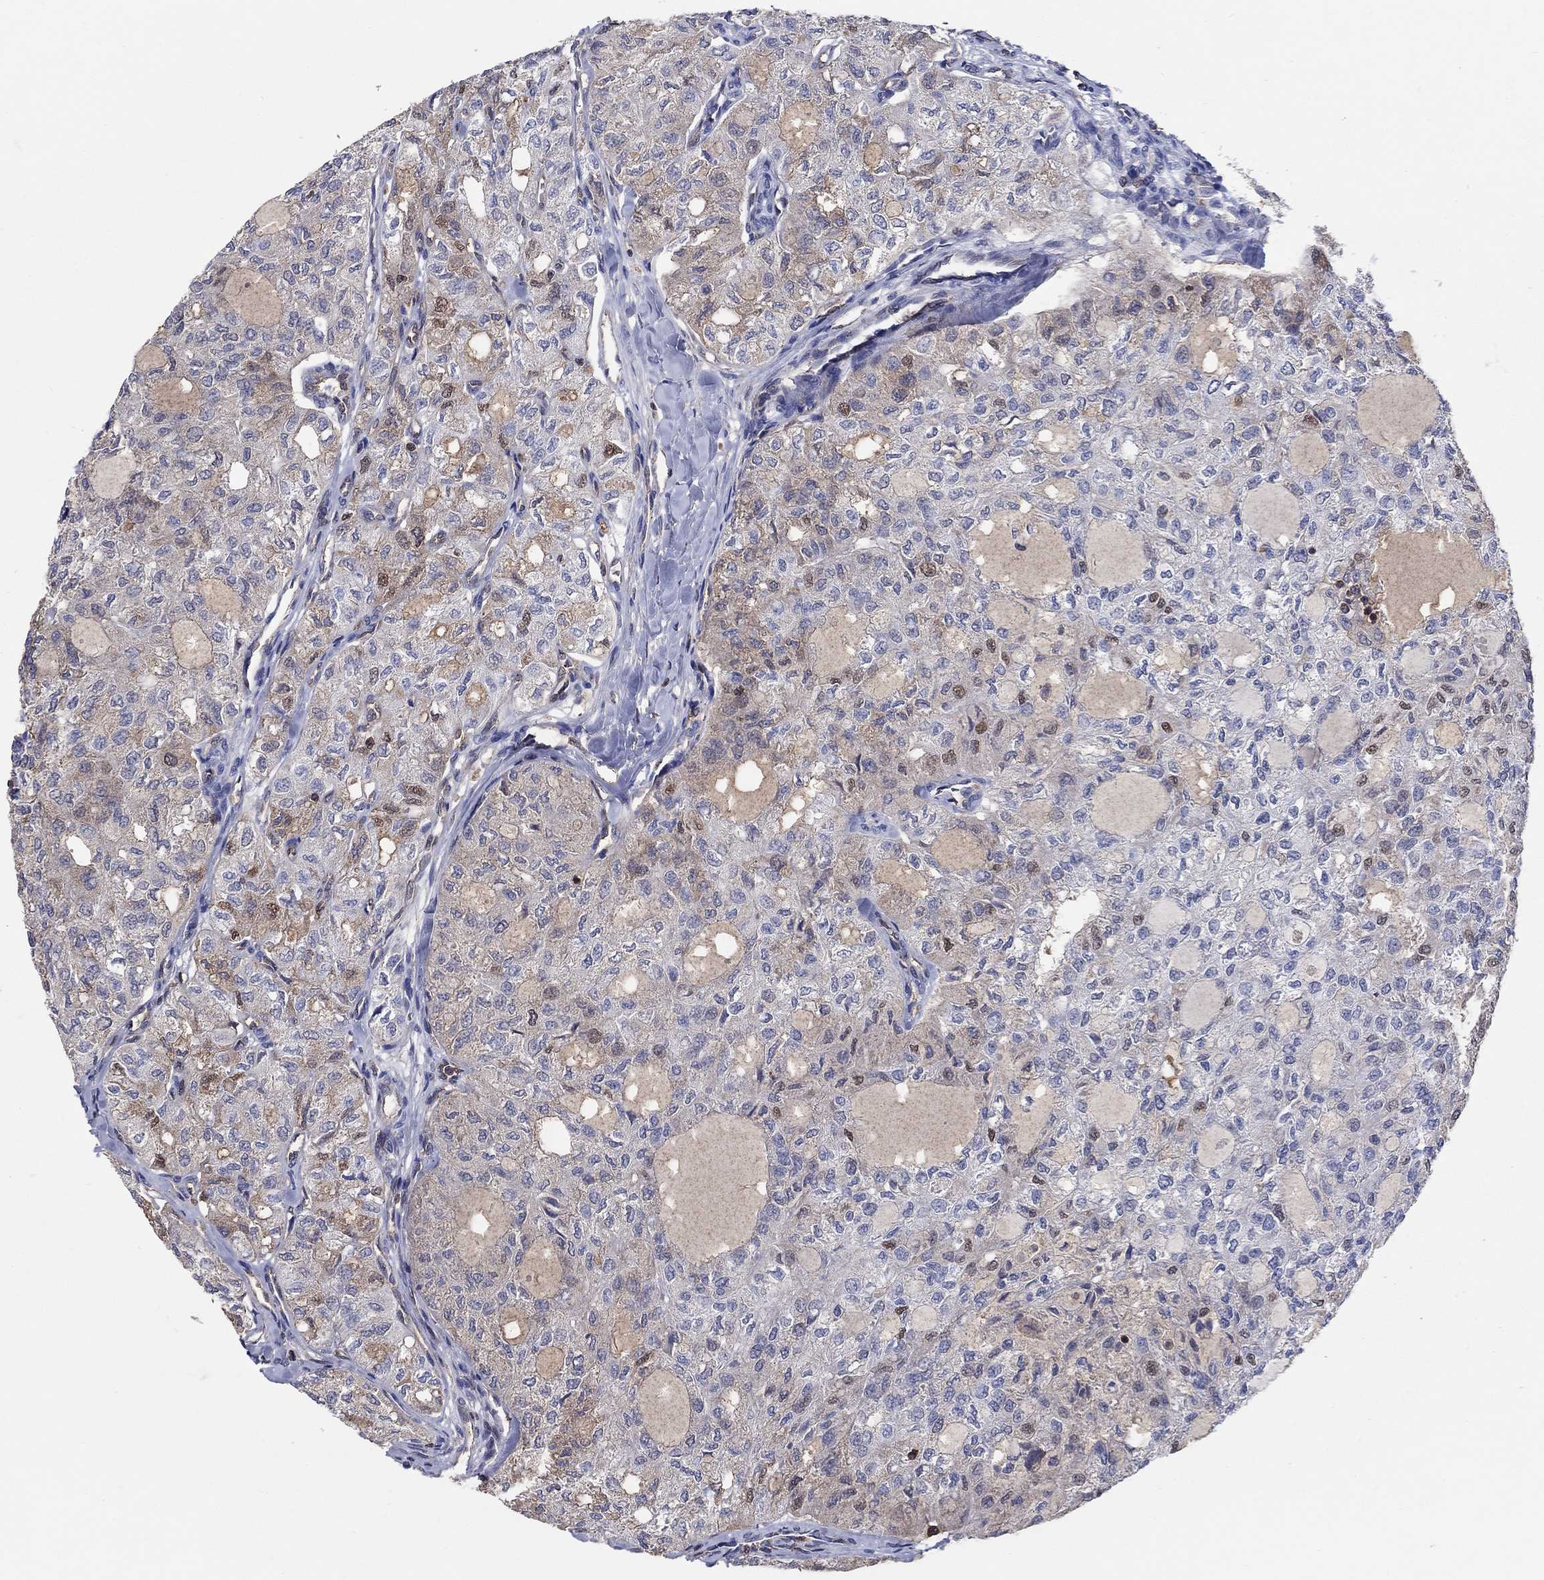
{"staining": {"intensity": "weak", "quantity": "<25%", "location": "cytoplasmic/membranous"}, "tissue": "thyroid cancer", "cell_type": "Tumor cells", "image_type": "cancer", "snomed": [{"axis": "morphology", "description": "Follicular adenoma carcinoma, NOS"}, {"axis": "topography", "description": "Thyroid gland"}], "caption": "High magnification brightfield microscopy of thyroid follicular adenoma carcinoma stained with DAB (brown) and counterstained with hematoxylin (blue): tumor cells show no significant staining.", "gene": "AGFG2", "patient": {"sex": "male", "age": 75}}